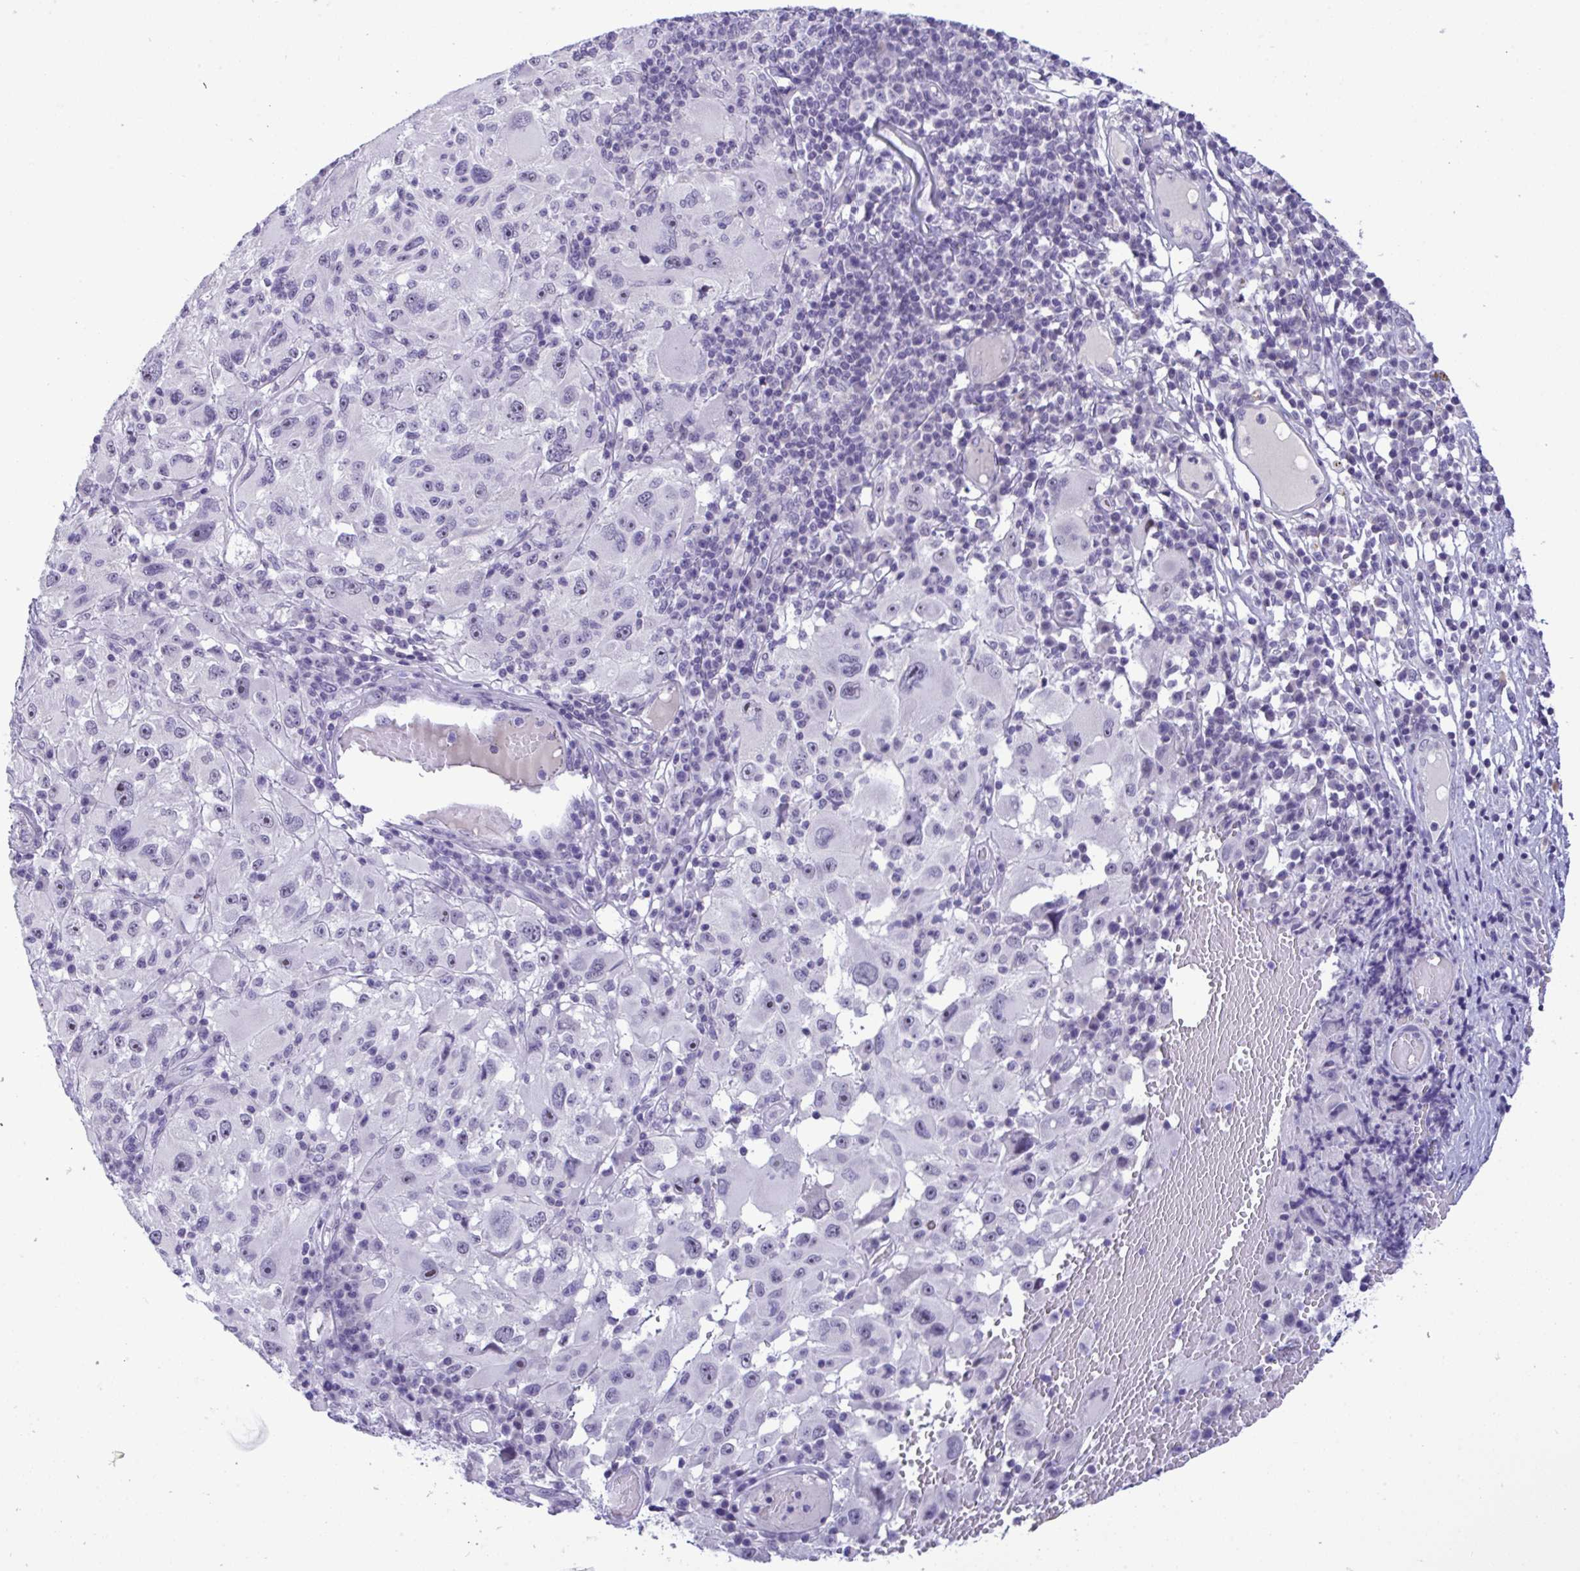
{"staining": {"intensity": "negative", "quantity": "none", "location": "none"}, "tissue": "melanoma", "cell_type": "Tumor cells", "image_type": "cancer", "snomed": [{"axis": "morphology", "description": "Malignant melanoma, NOS"}, {"axis": "topography", "description": "Skin"}], "caption": "Tumor cells show no significant protein expression in melanoma.", "gene": "YBX2", "patient": {"sex": "female", "age": 71}}